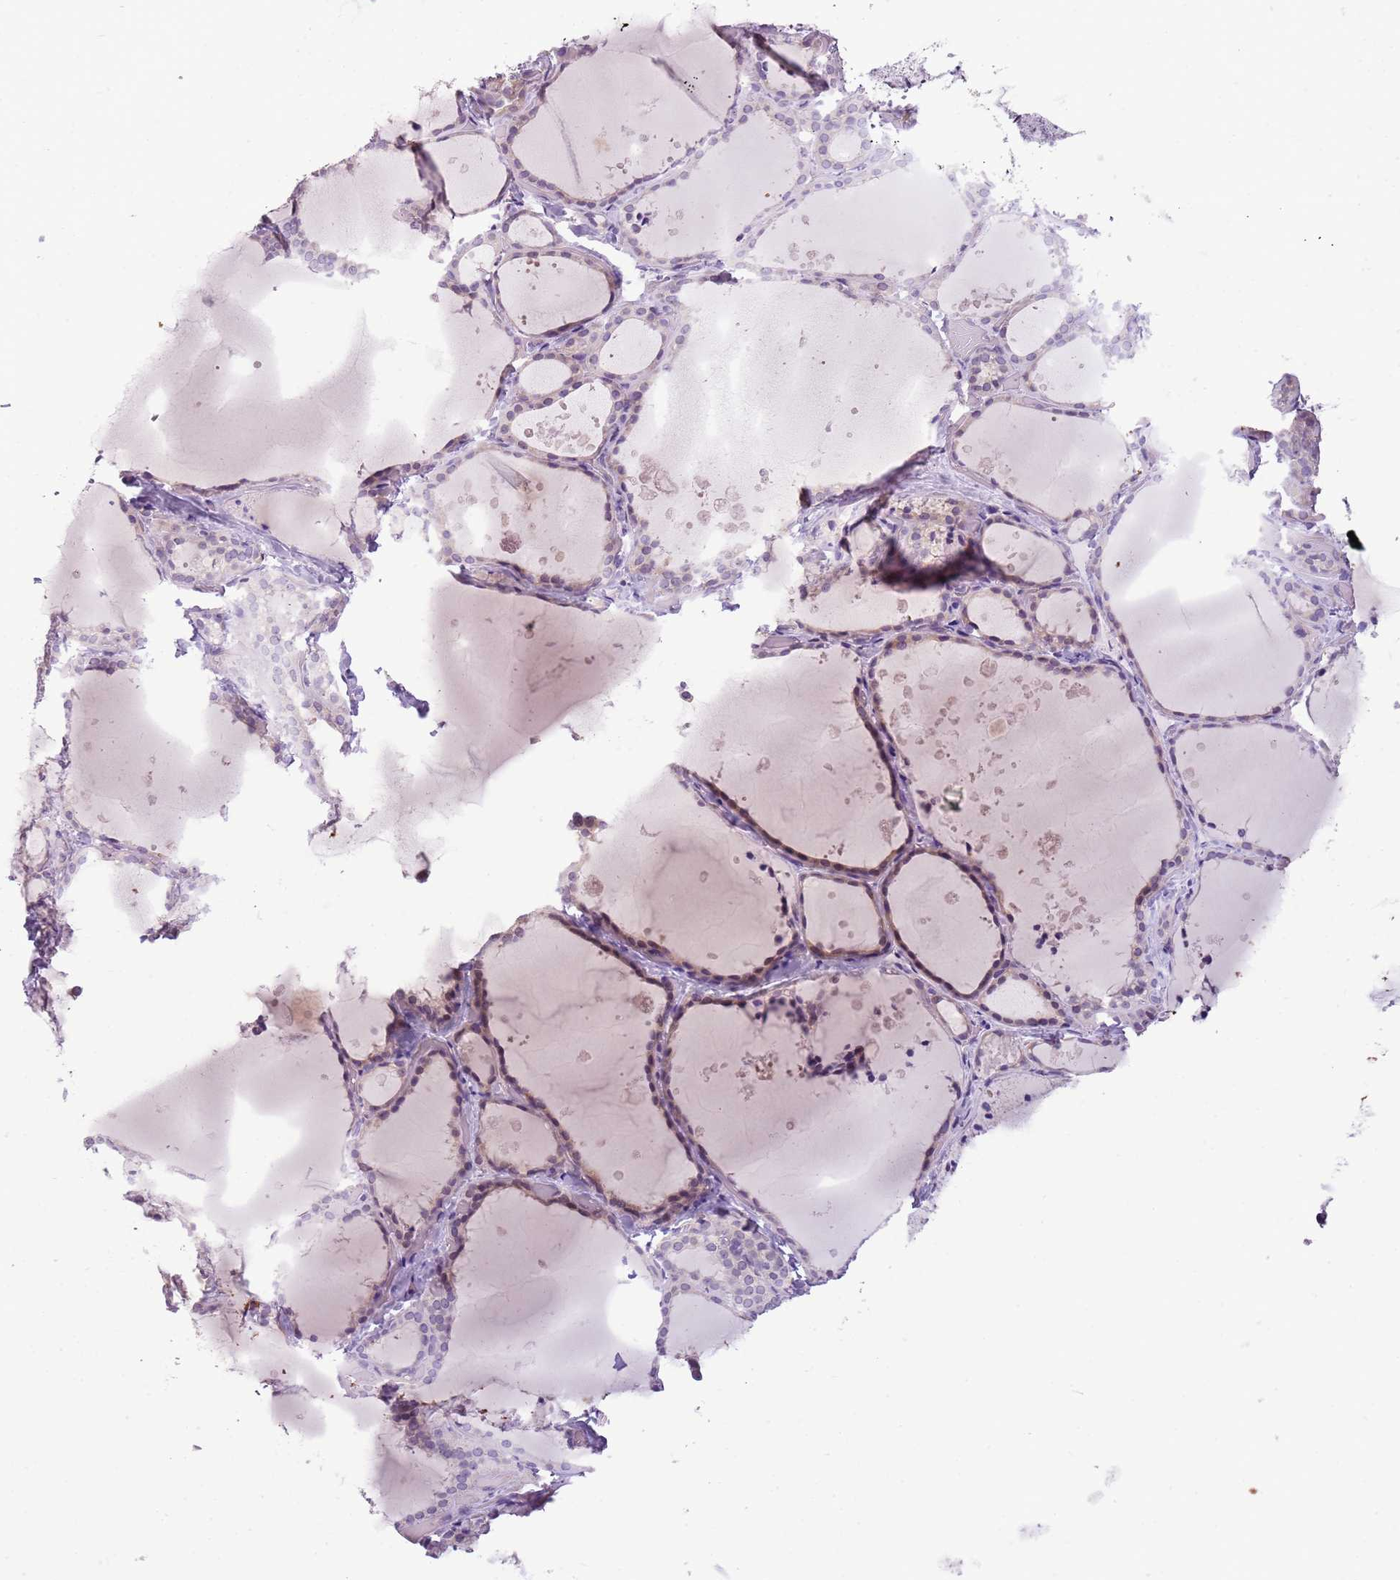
{"staining": {"intensity": "weak", "quantity": "<25%", "location": "nuclear"}, "tissue": "thyroid gland", "cell_type": "Glandular cells", "image_type": "normal", "snomed": [{"axis": "morphology", "description": "Normal tissue, NOS"}, {"axis": "topography", "description": "Thyroid gland"}], "caption": "This is an immunohistochemistry (IHC) photomicrograph of benign human thyroid gland. There is no positivity in glandular cells.", "gene": "FAM120C", "patient": {"sex": "female", "age": 44}}